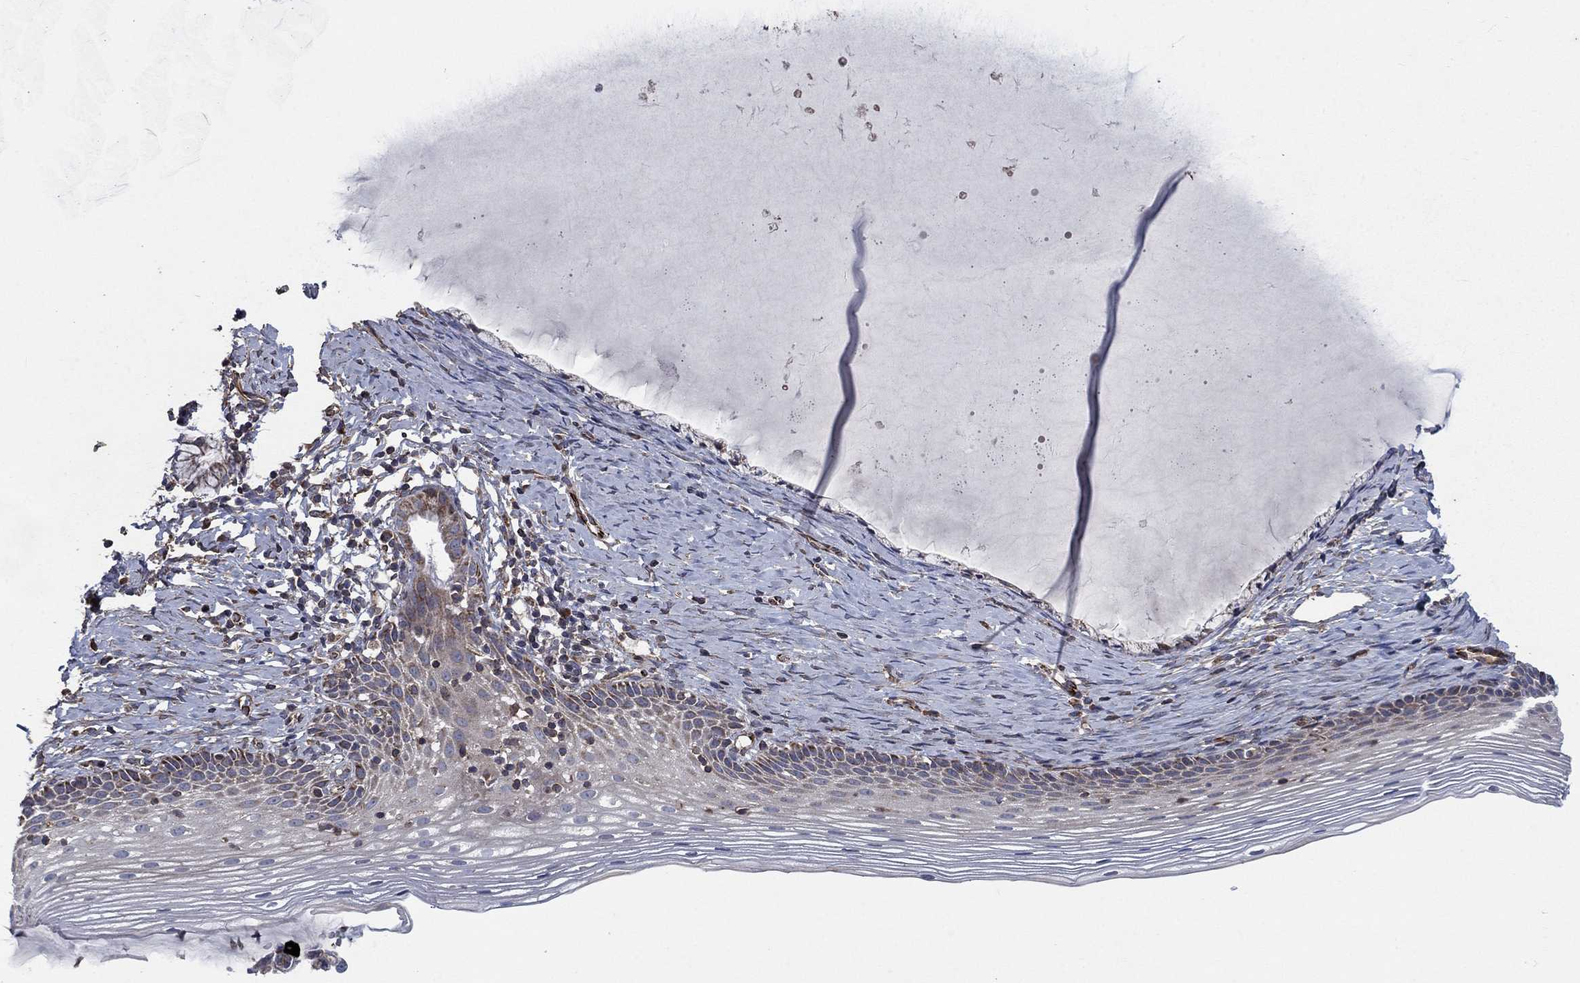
{"staining": {"intensity": "negative", "quantity": "none", "location": "none"}, "tissue": "cervix", "cell_type": "Glandular cells", "image_type": "normal", "snomed": [{"axis": "morphology", "description": "Normal tissue, NOS"}, {"axis": "topography", "description": "Cervix"}], "caption": "This is an IHC image of normal human cervix. There is no positivity in glandular cells.", "gene": "NDUFC1", "patient": {"sex": "female", "age": 39}}